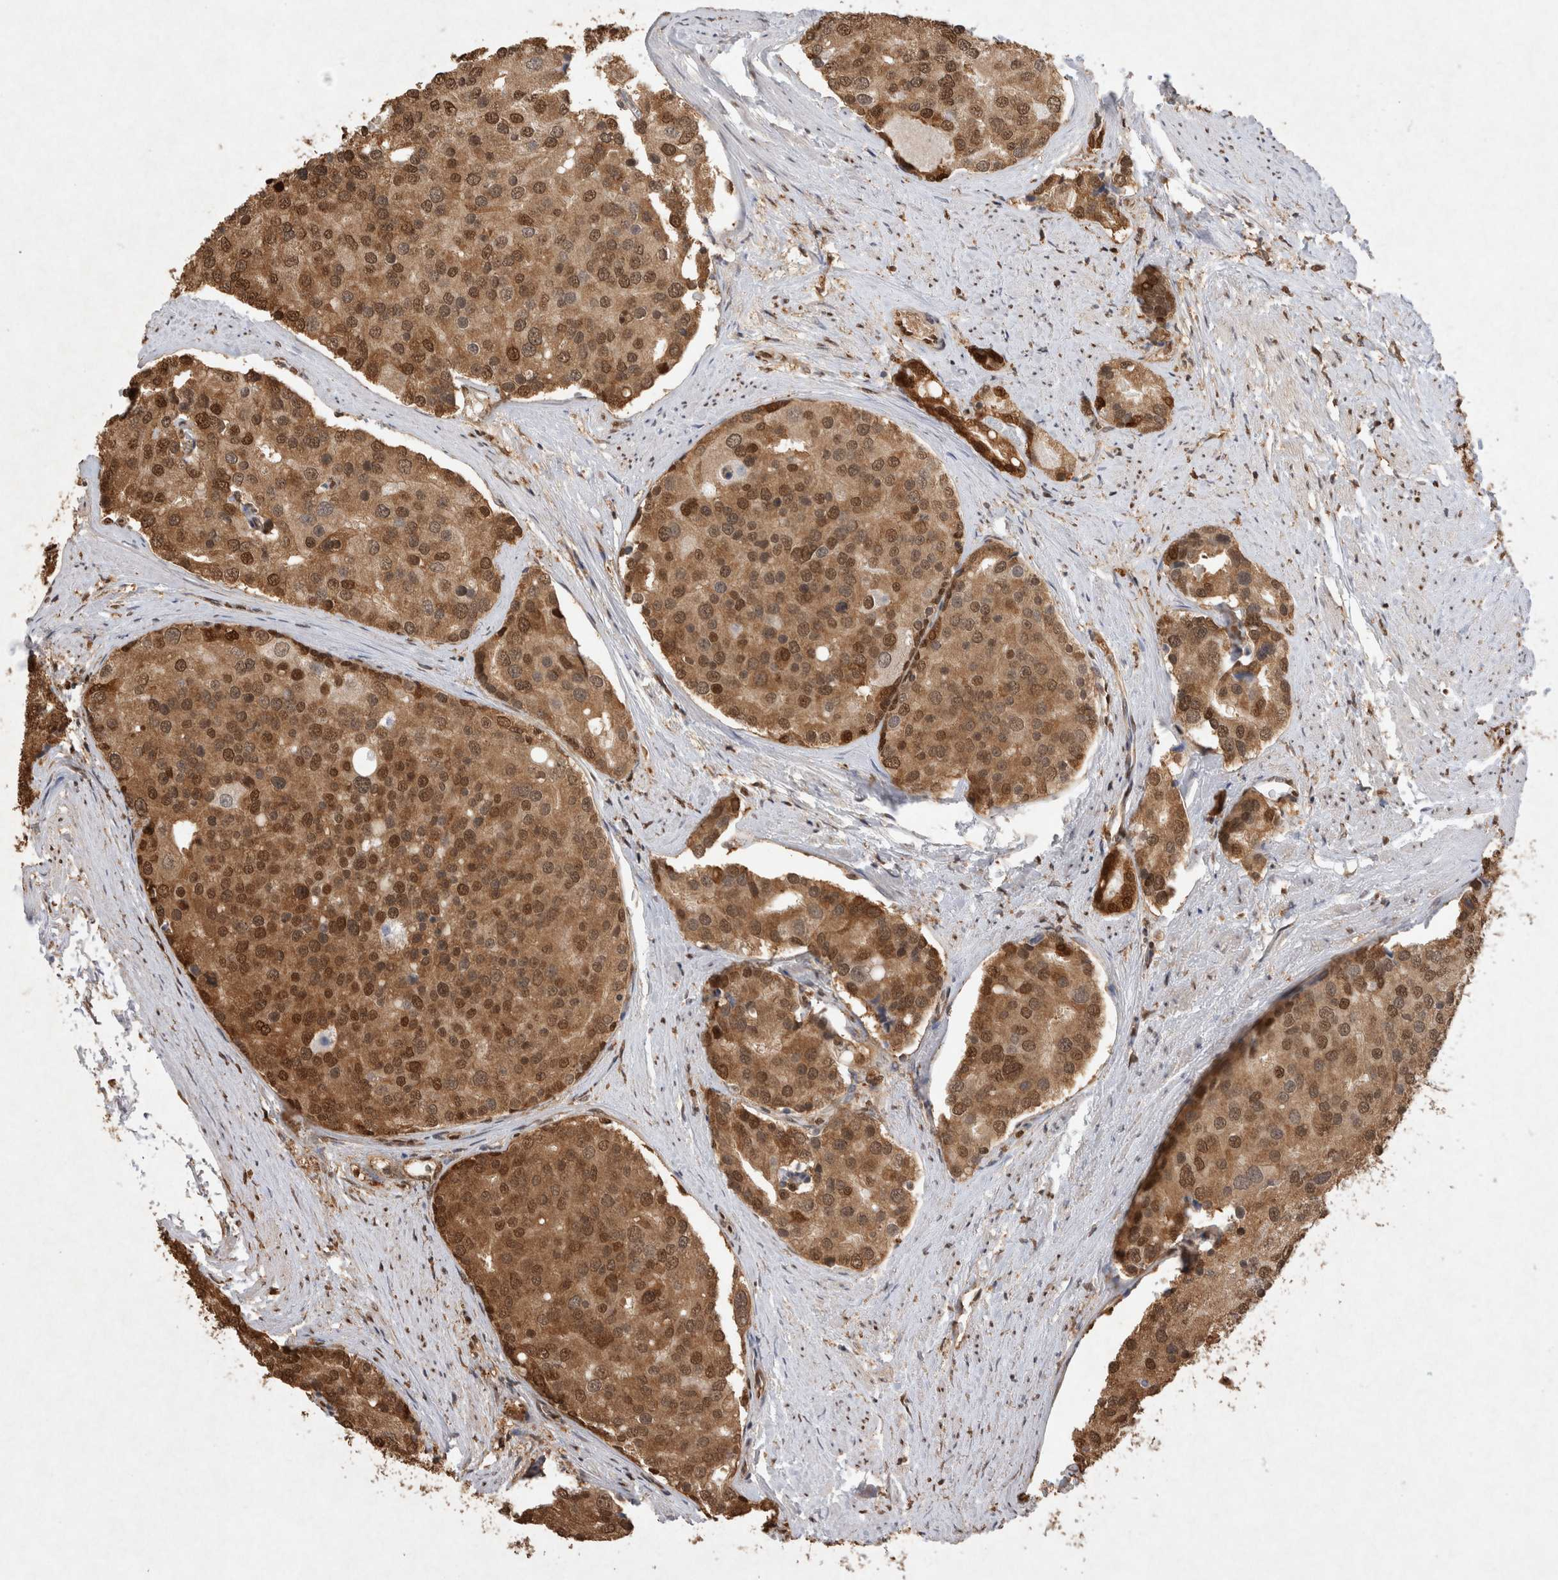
{"staining": {"intensity": "moderate", "quantity": ">75%", "location": "cytoplasmic/membranous,nuclear"}, "tissue": "prostate cancer", "cell_type": "Tumor cells", "image_type": "cancer", "snomed": [{"axis": "morphology", "description": "Adenocarcinoma, High grade"}, {"axis": "topography", "description": "Prostate"}], "caption": "Prostate cancer (adenocarcinoma (high-grade)) tissue shows moderate cytoplasmic/membranous and nuclear expression in about >75% of tumor cells", "gene": "HDGF", "patient": {"sex": "male", "age": 50}}